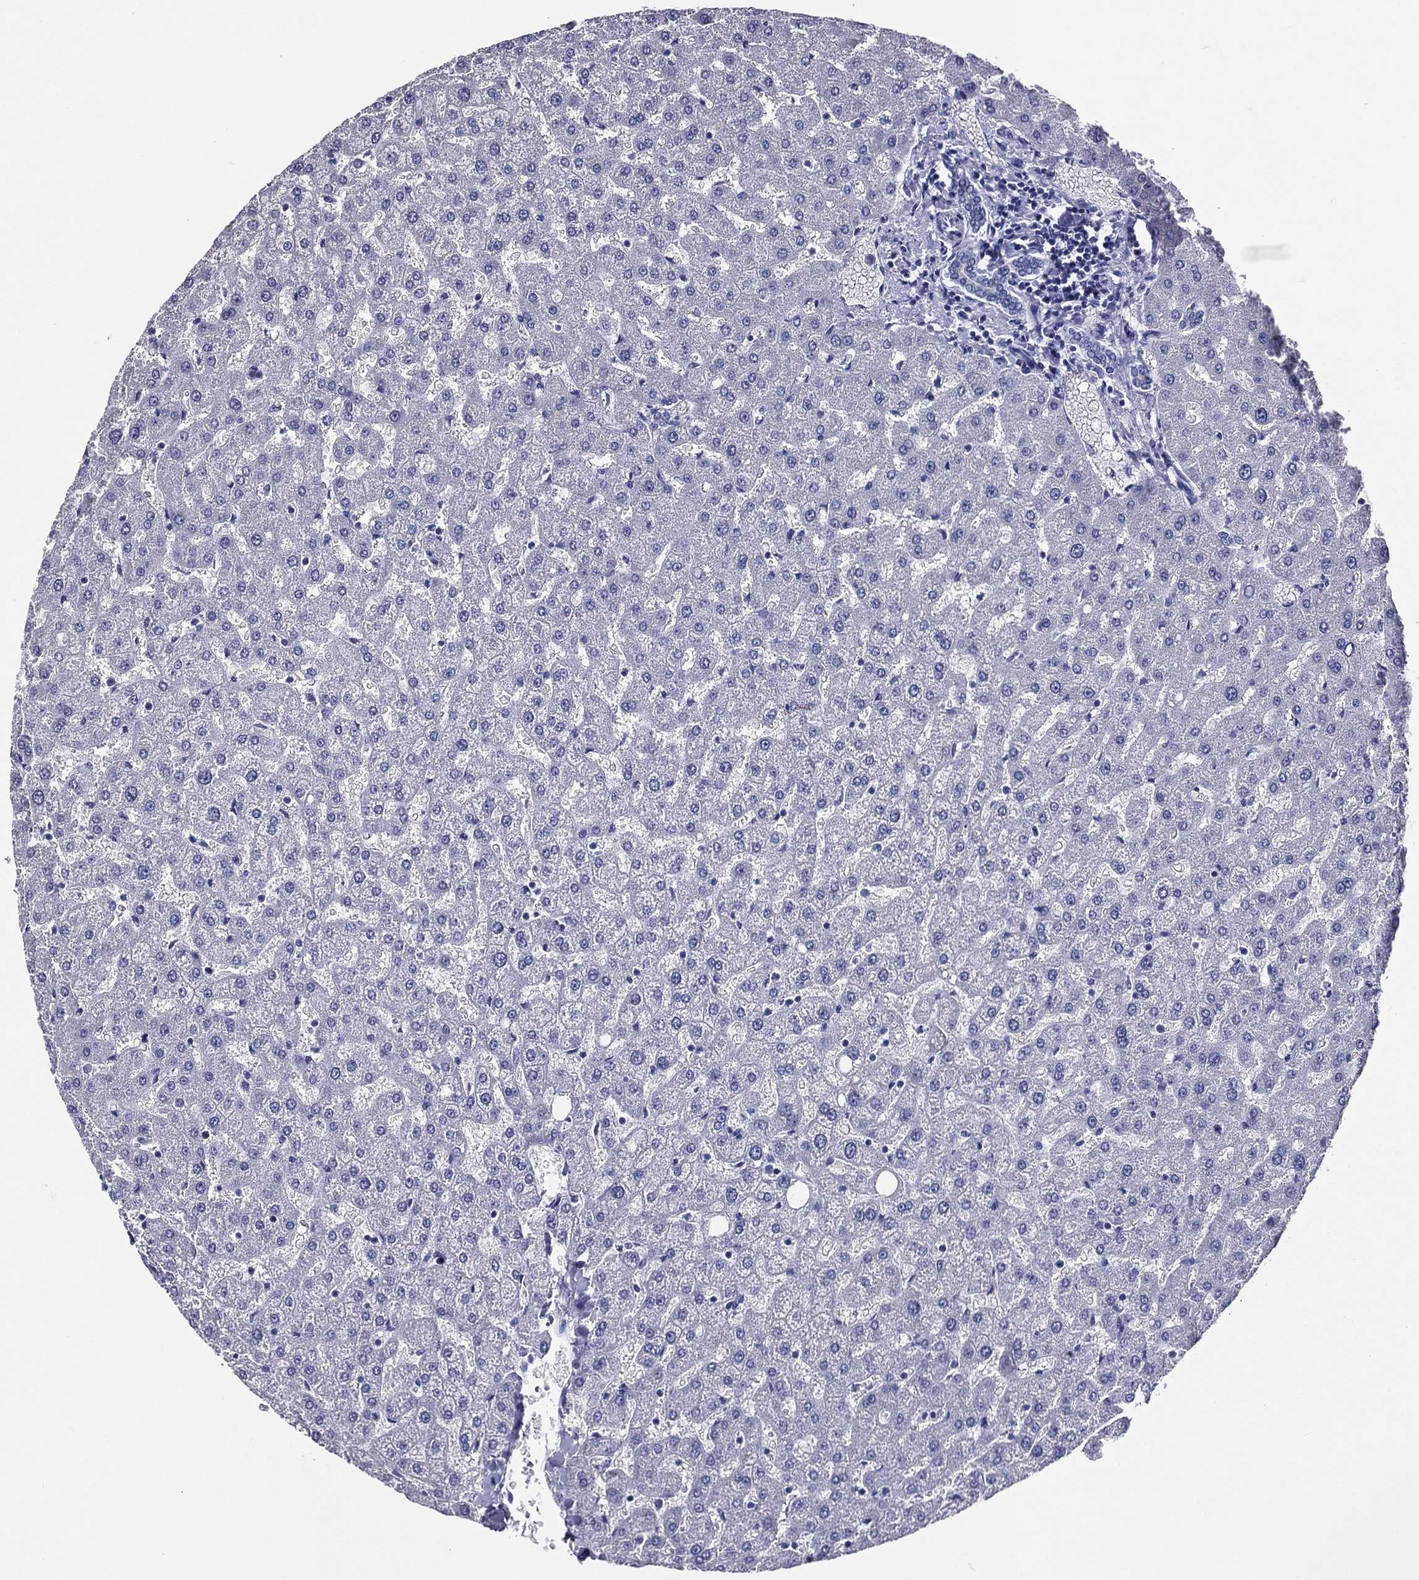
{"staining": {"intensity": "negative", "quantity": "none", "location": "none"}, "tissue": "liver", "cell_type": "Cholangiocytes", "image_type": "normal", "snomed": [{"axis": "morphology", "description": "Normal tissue, NOS"}, {"axis": "topography", "description": "Liver"}], "caption": "Cholangiocytes show no significant expression in normal liver.", "gene": "TGM1", "patient": {"sex": "female", "age": 50}}